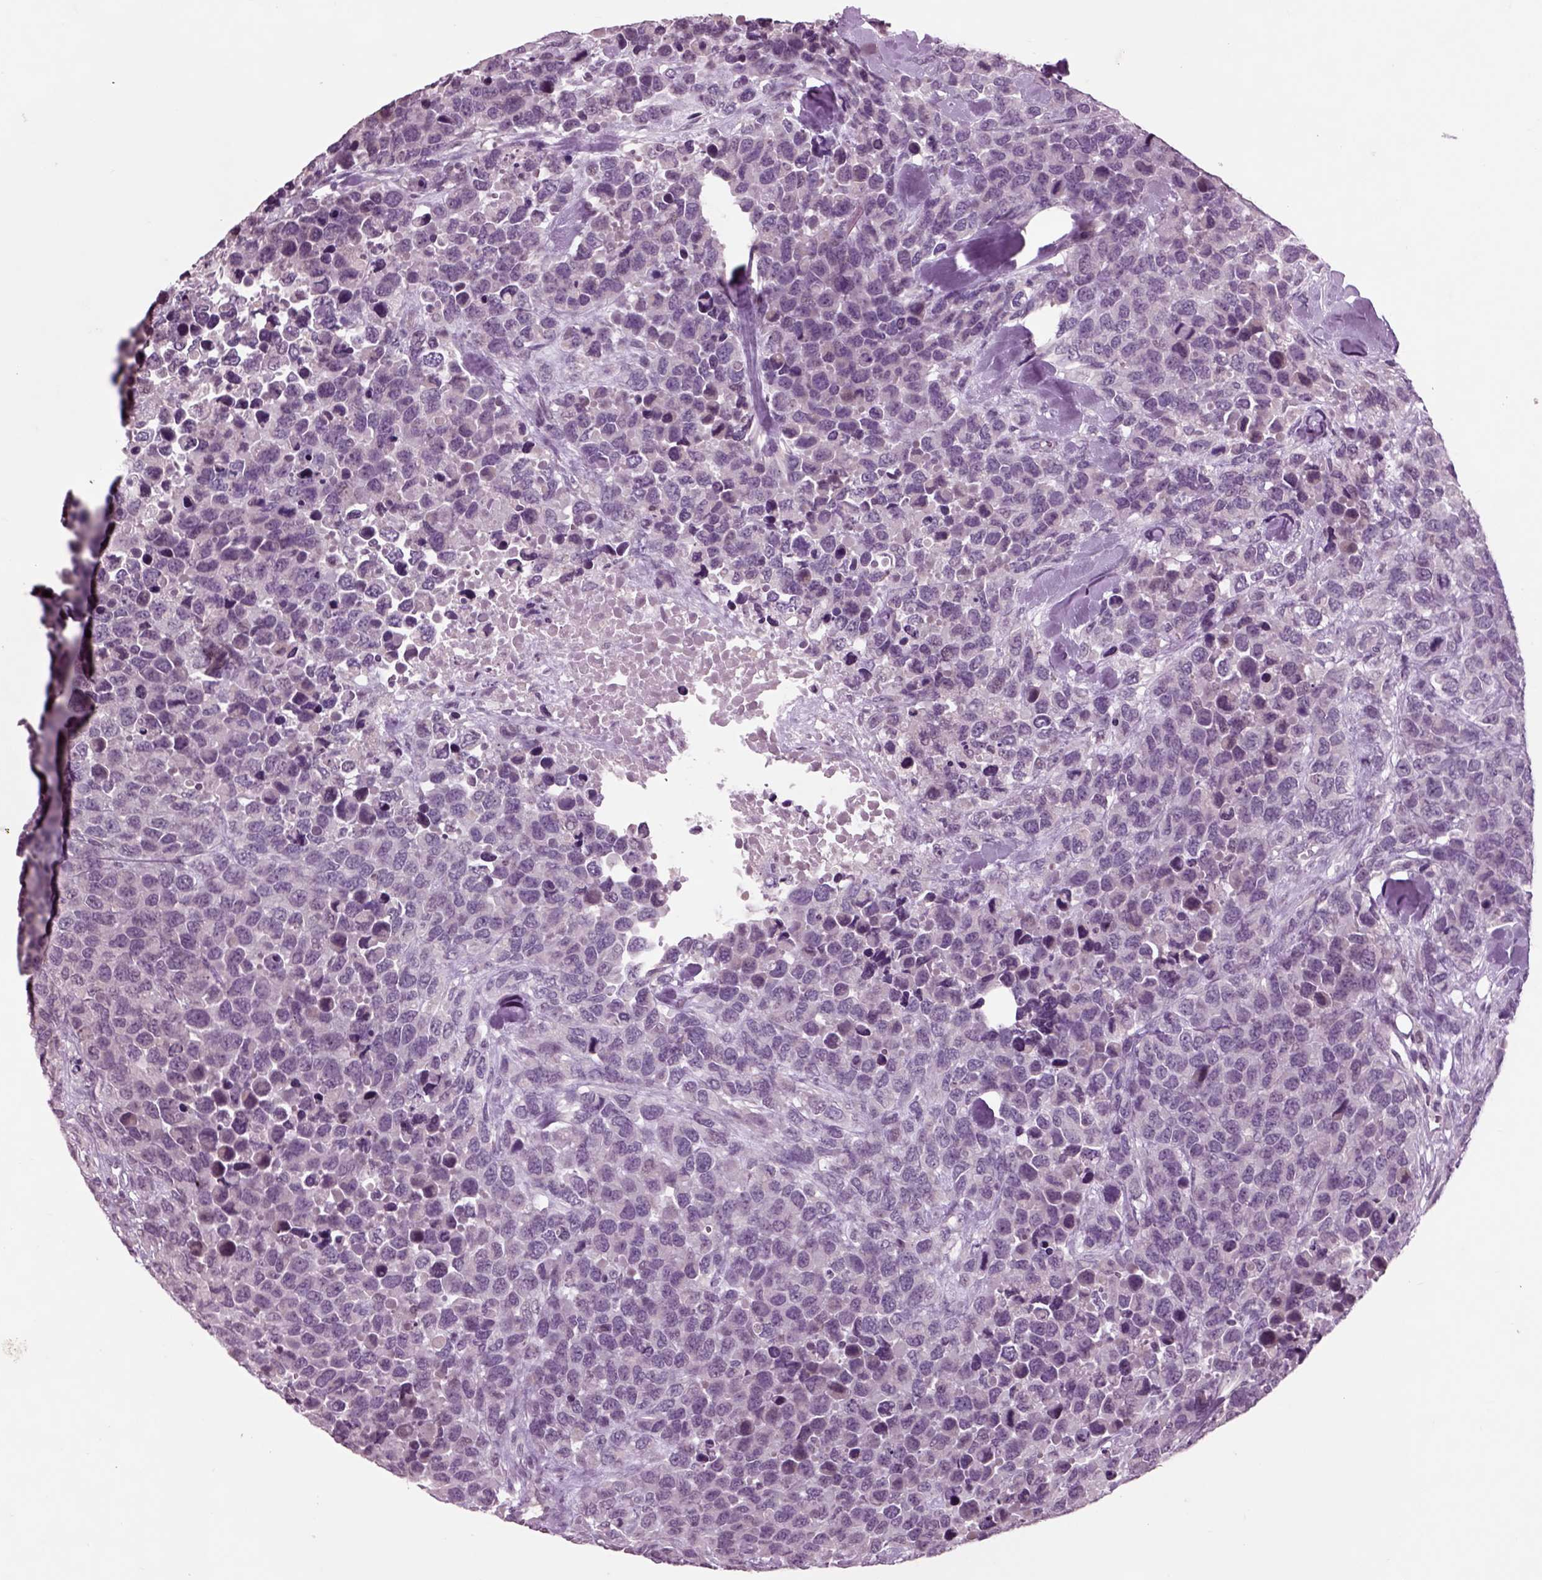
{"staining": {"intensity": "negative", "quantity": "none", "location": "none"}, "tissue": "melanoma", "cell_type": "Tumor cells", "image_type": "cancer", "snomed": [{"axis": "morphology", "description": "Malignant melanoma, Metastatic site"}, {"axis": "topography", "description": "Skin"}], "caption": "This is an IHC histopathology image of melanoma. There is no staining in tumor cells.", "gene": "CHGB", "patient": {"sex": "male", "age": 84}}